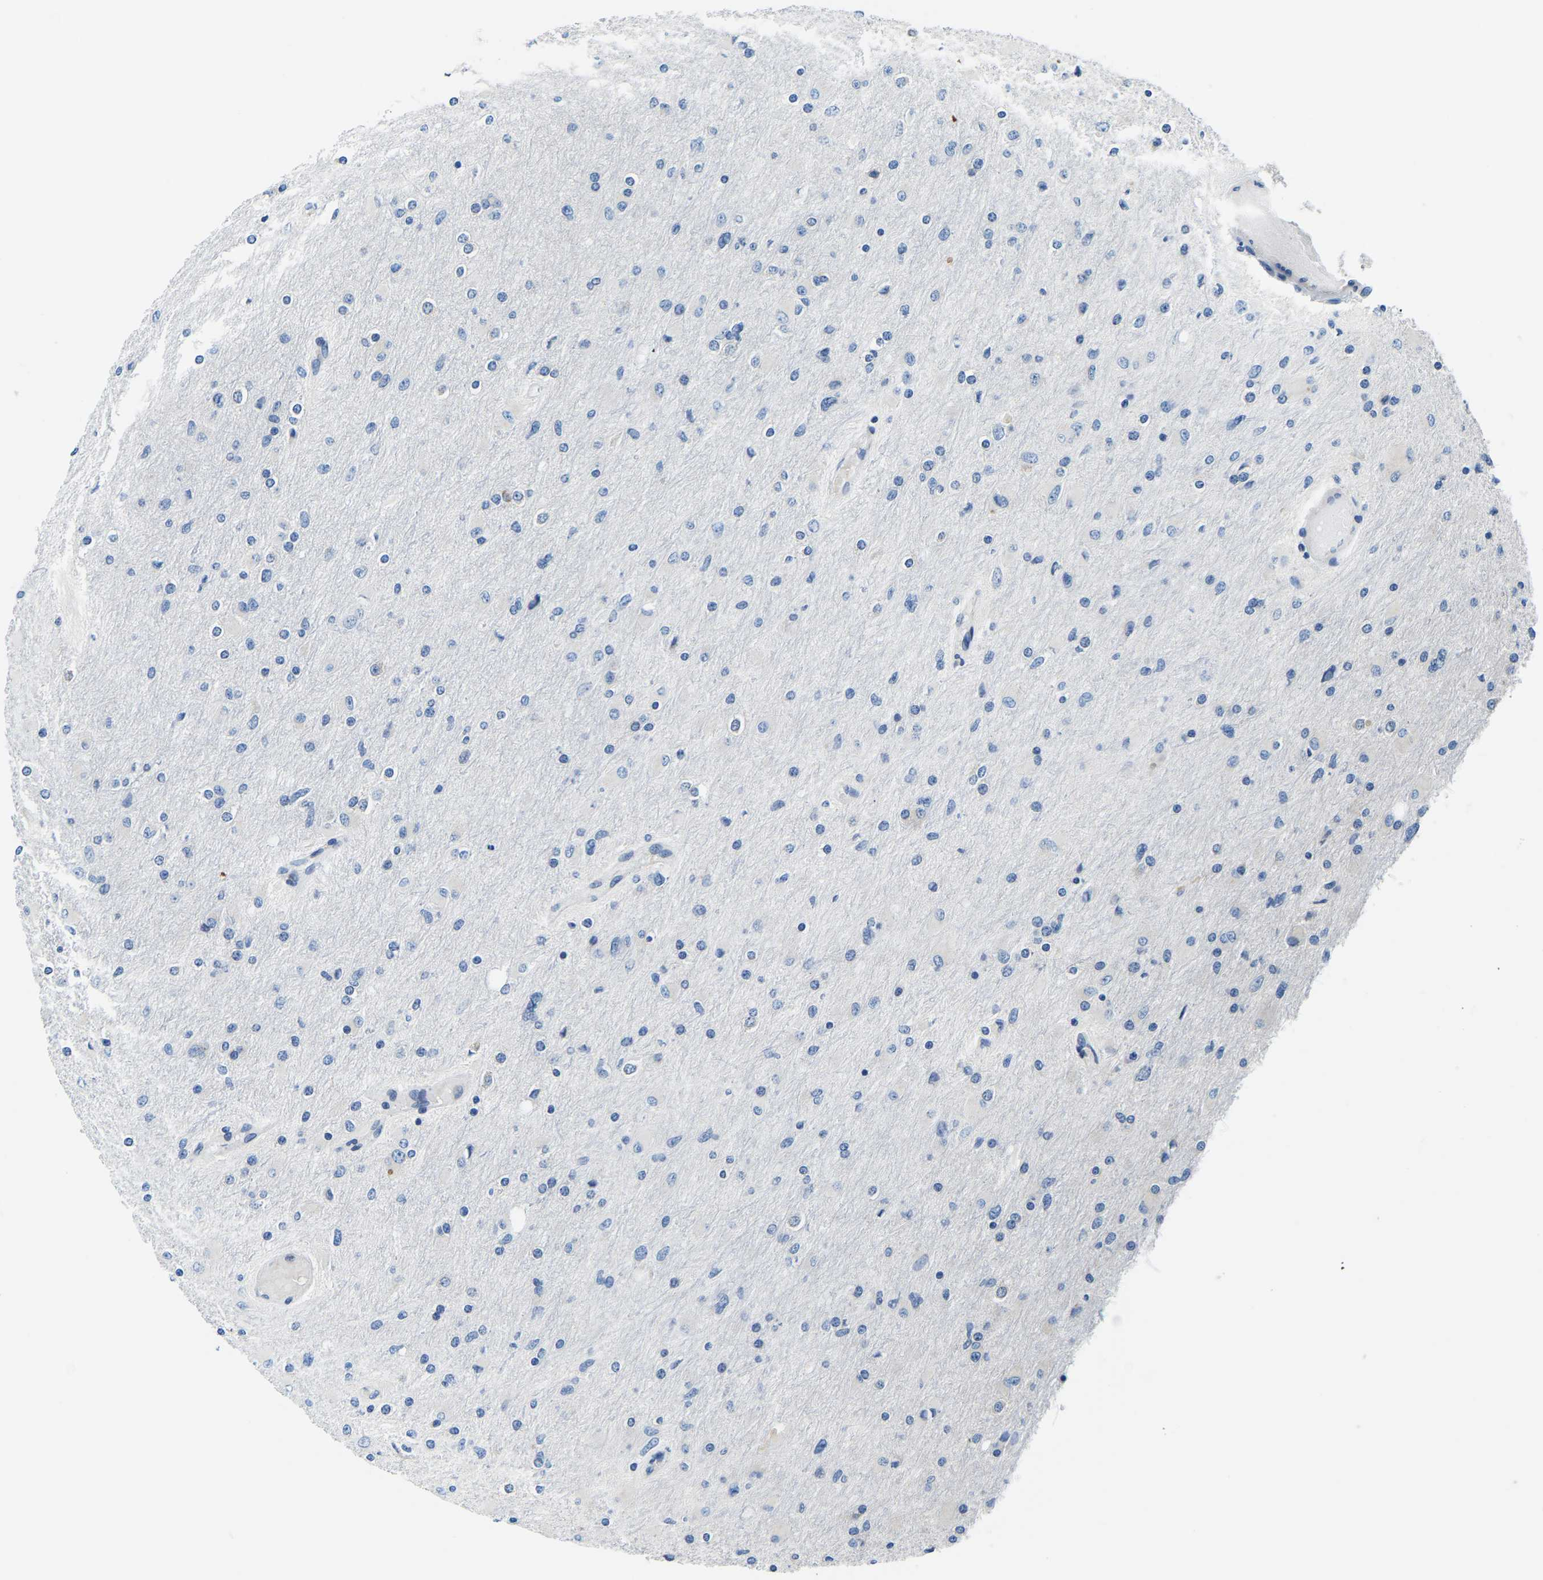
{"staining": {"intensity": "negative", "quantity": "none", "location": "none"}, "tissue": "glioma", "cell_type": "Tumor cells", "image_type": "cancer", "snomed": [{"axis": "morphology", "description": "Glioma, malignant, High grade"}, {"axis": "topography", "description": "Cerebral cortex"}], "caption": "High magnification brightfield microscopy of glioma stained with DAB (3,3'-diaminobenzidine) (brown) and counterstained with hematoxylin (blue): tumor cells show no significant expression.", "gene": "LIAS", "patient": {"sex": "female", "age": 36}}